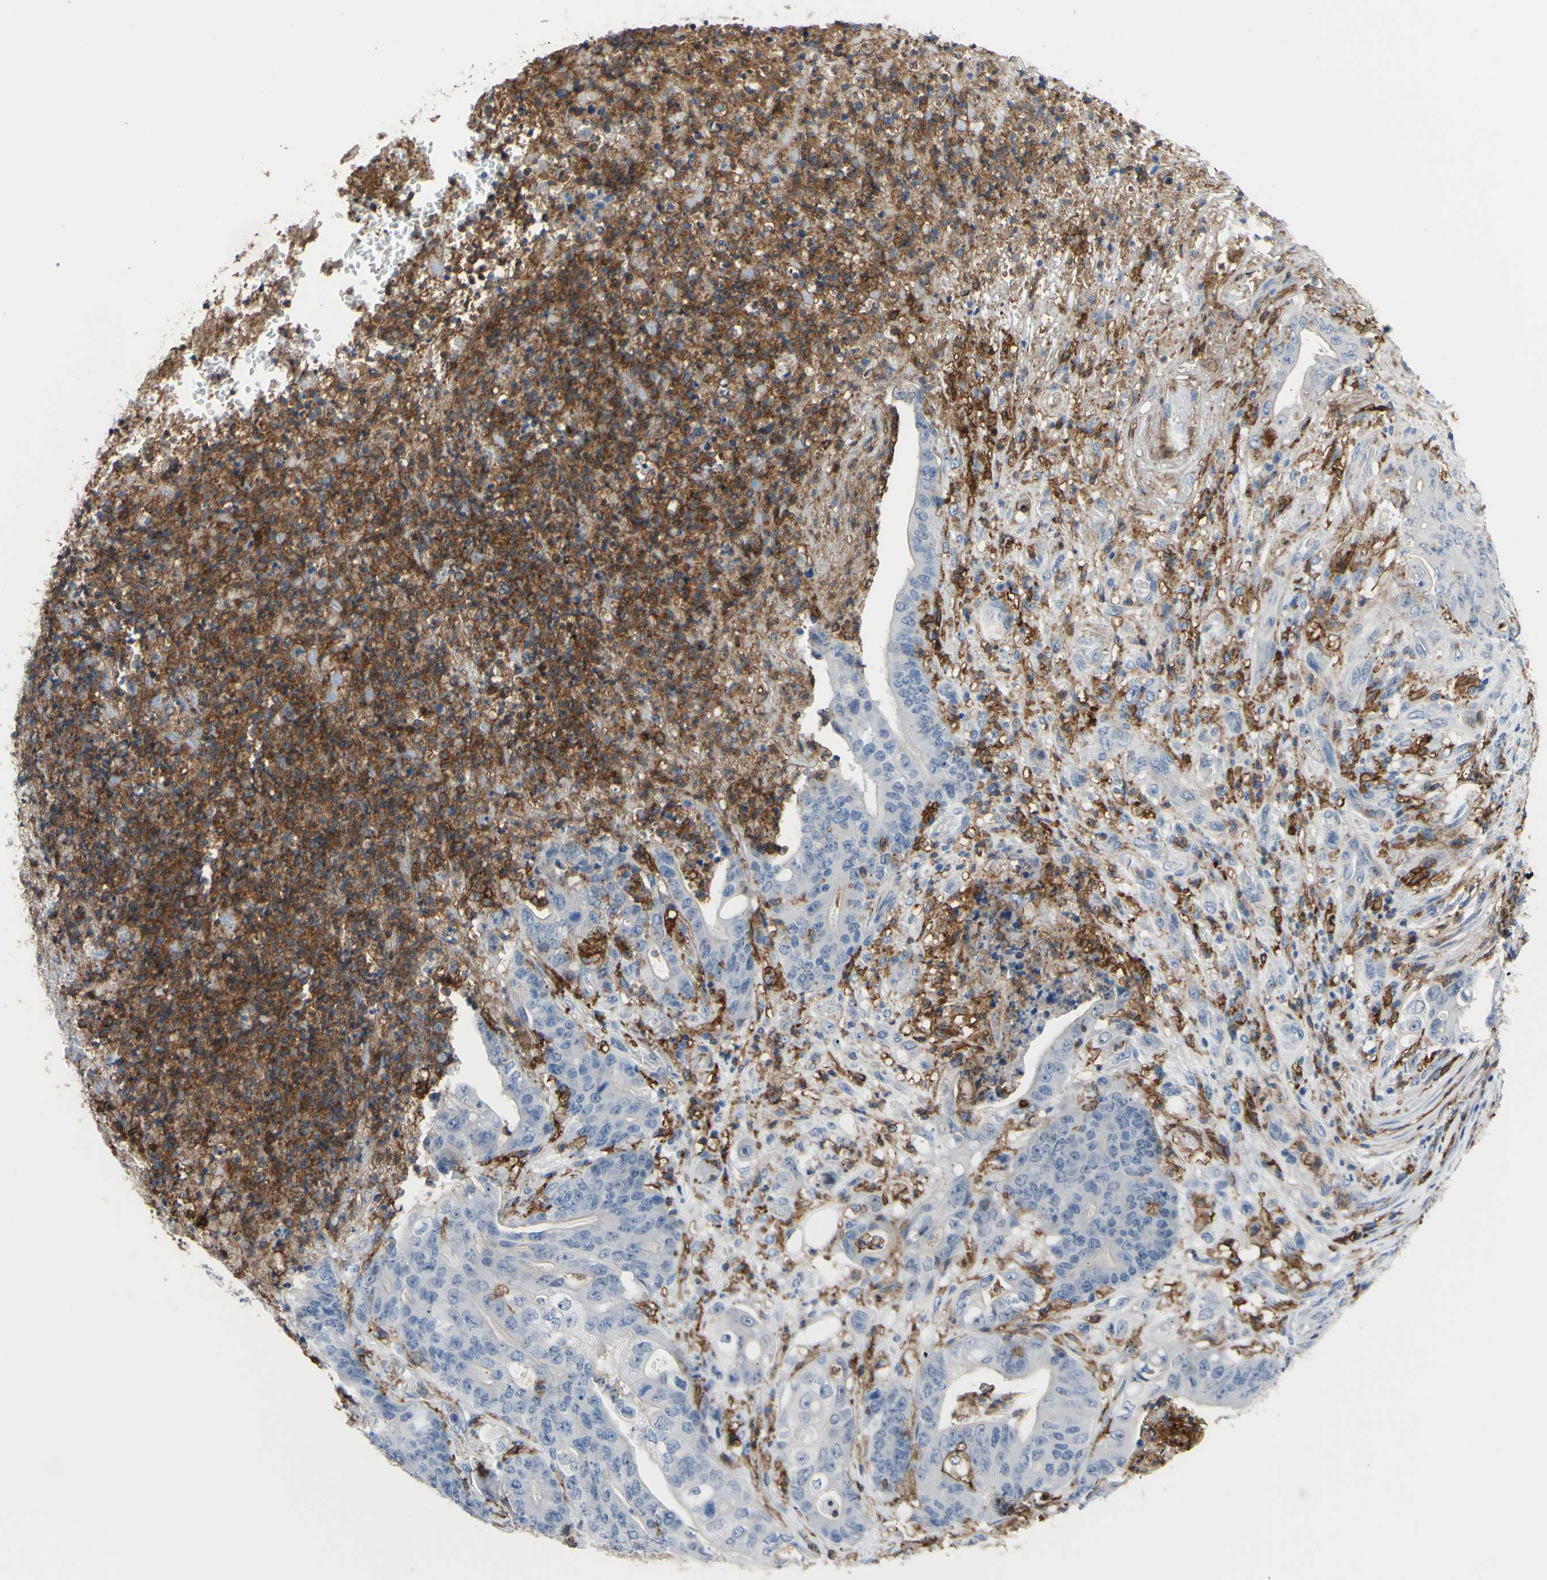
{"staining": {"intensity": "negative", "quantity": "none", "location": "none"}, "tissue": "stomach cancer", "cell_type": "Tumor cells", "image_type": "cancer", "snomed": [{"axis": "morphology", "description": "Adenocarcinoma, NOS"}, {"axis": "topography", "description": "Stomach"}], "caption": "DAB (3,3'-diaminobenzidine) immunohistochemical staining of human adenocarcinoma (stomach) displays no significant expression in tumor cells. (Stains: DAB immunohistochemistry with hematoxylin counter stain, Microscopy: brightfield microscopy at high magnification).", "gene": "FCGR2A", "patient": {"sex": "female", "age": 73}}